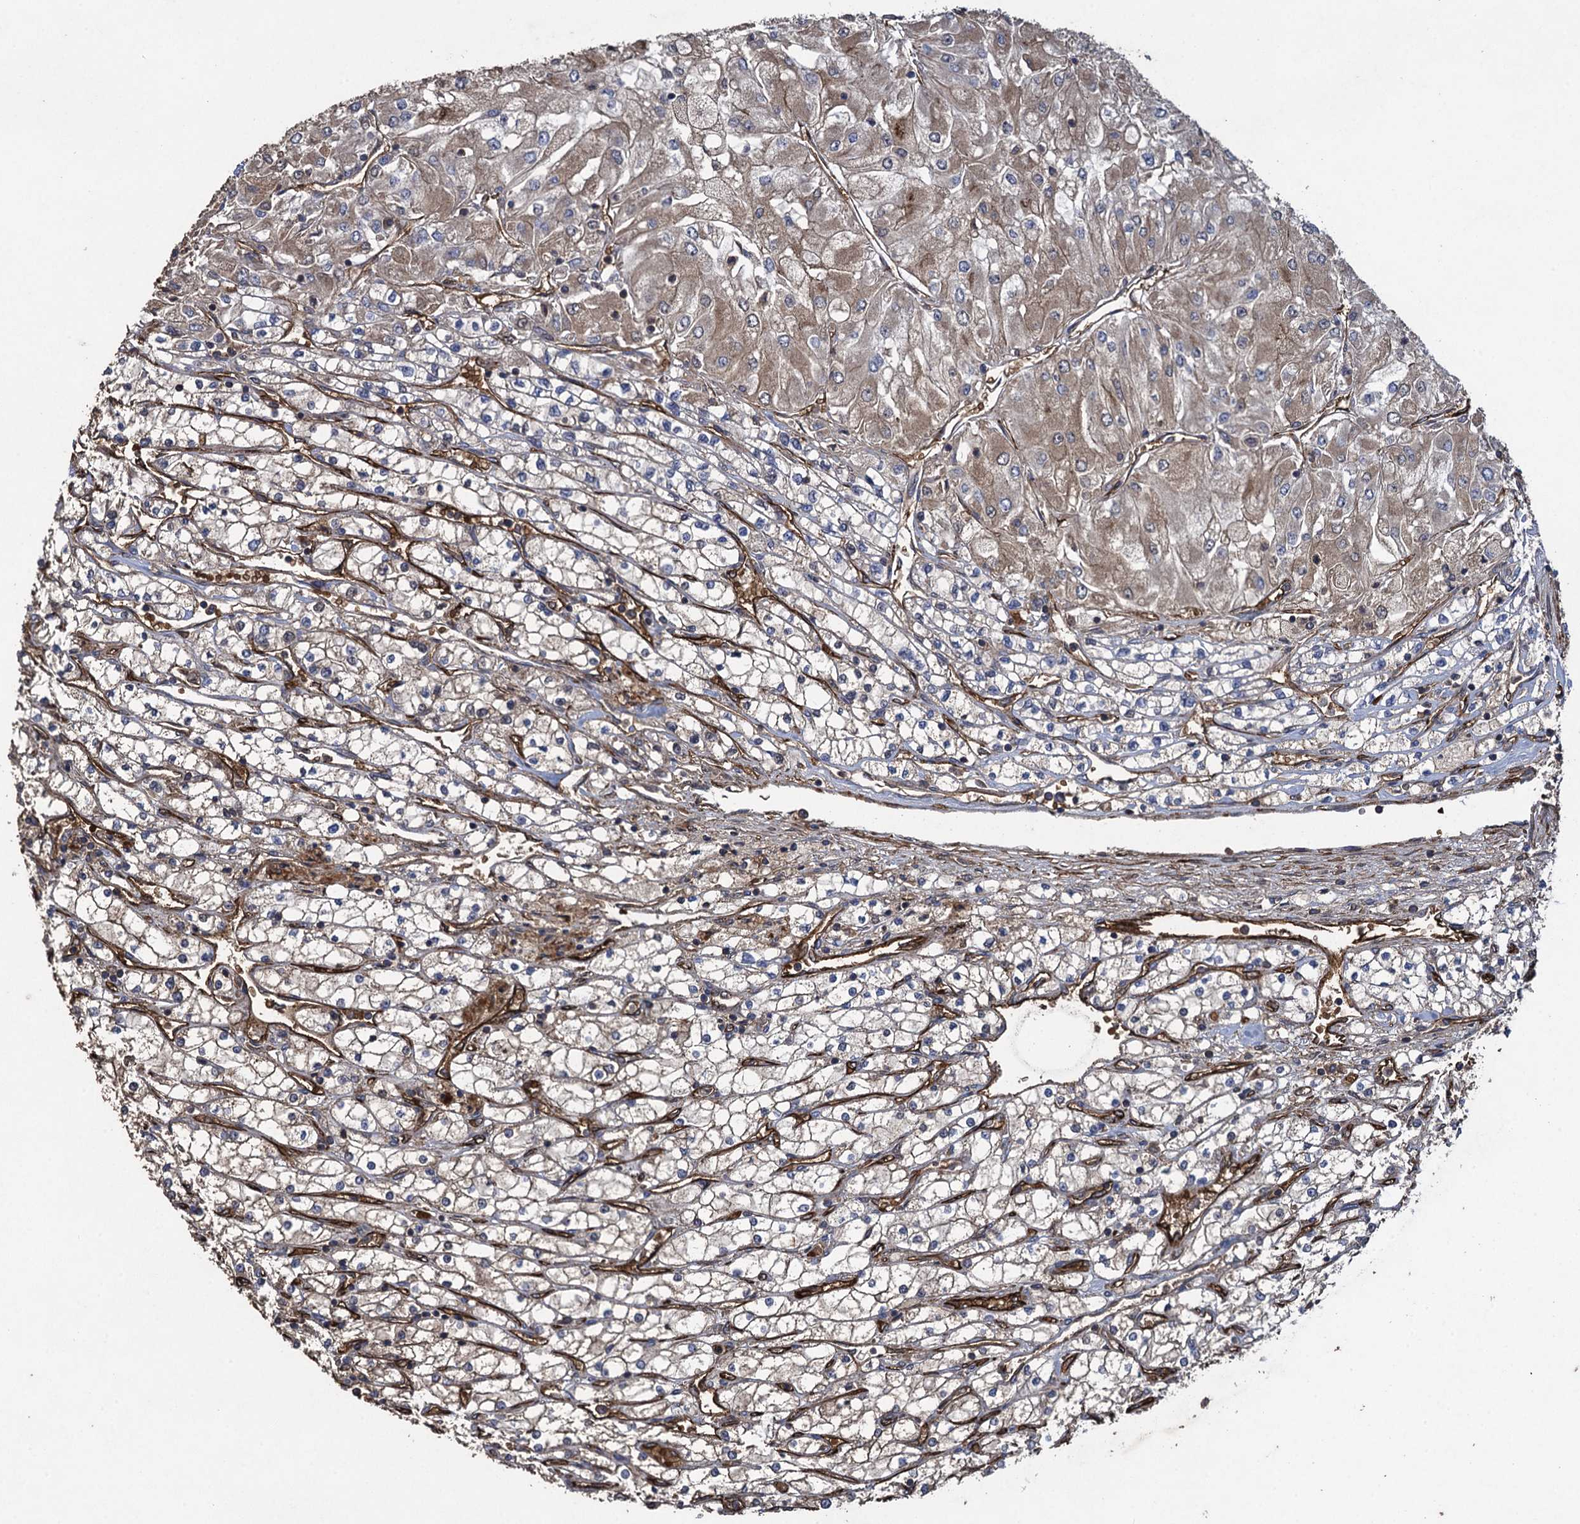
{"staining": {"intensity": "weak", "quantity": "25%-75%", "location": "cytoplasmic/membranous"}, "tissue": "renal cancer", "cell_type": "Tumor cells", "image_type": "cancer", "snomed": [{"axis": "morphology", "description": "Adenocarcinoma, NOS"}, {"axis": "topography", "description": "Kidney"}], "caption": "Immunohistochemistry (IHC) staining of renal adenocarcinoma, which exhibits low levels of weak cytoplasmic/membranous positivity in approximately 25%-75% of tumor cells indicating weak cytoplasmic/membranous protein expression. The staining was performed using DAB (3,3'-diaminobenzidine) (brown) for protein detection and nuclei were counterstained in hematoxylin (blue).", "gene": "TXNDC11", "patient": {"sex": "male", "age": 80}}